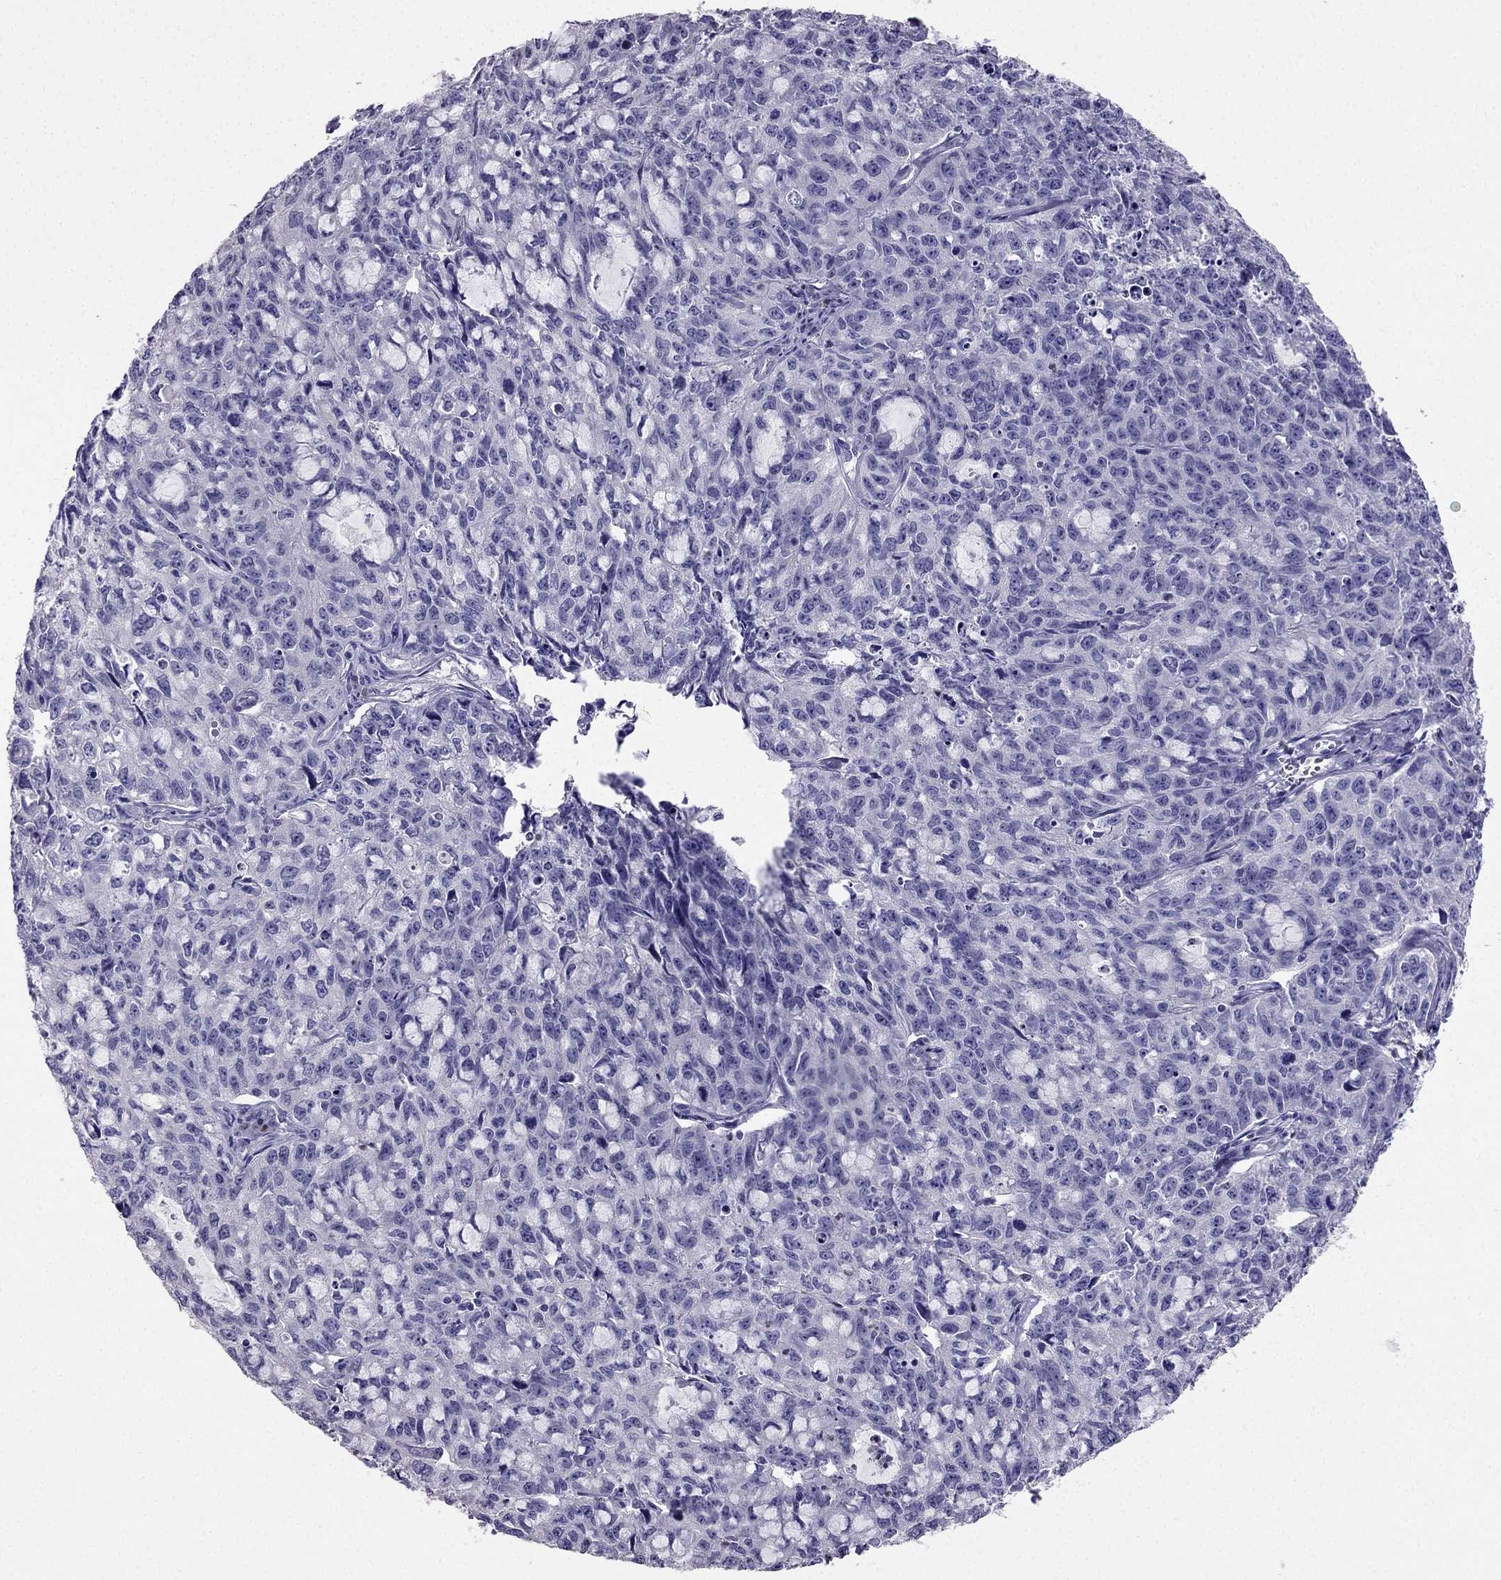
{"staining": {"intensity": "negative", "quantity": "none", "location": "none"}, "tissue": "cervical cancer", "cell_type": "Tumor cells", "image_type": "cancer", "snomed": [{"axis": "morphology", "description": "Squamous cell carcinoma, NOS"}, {"axis": "topography", "description": "Cervix"}], "caption": "This is an IHC micrograph of cervical cancer (squamous cell carcinoma). There is no expression in tumor cells.", "gene": "ARID3A", "patient": {"sex": "female", "age": 28}}